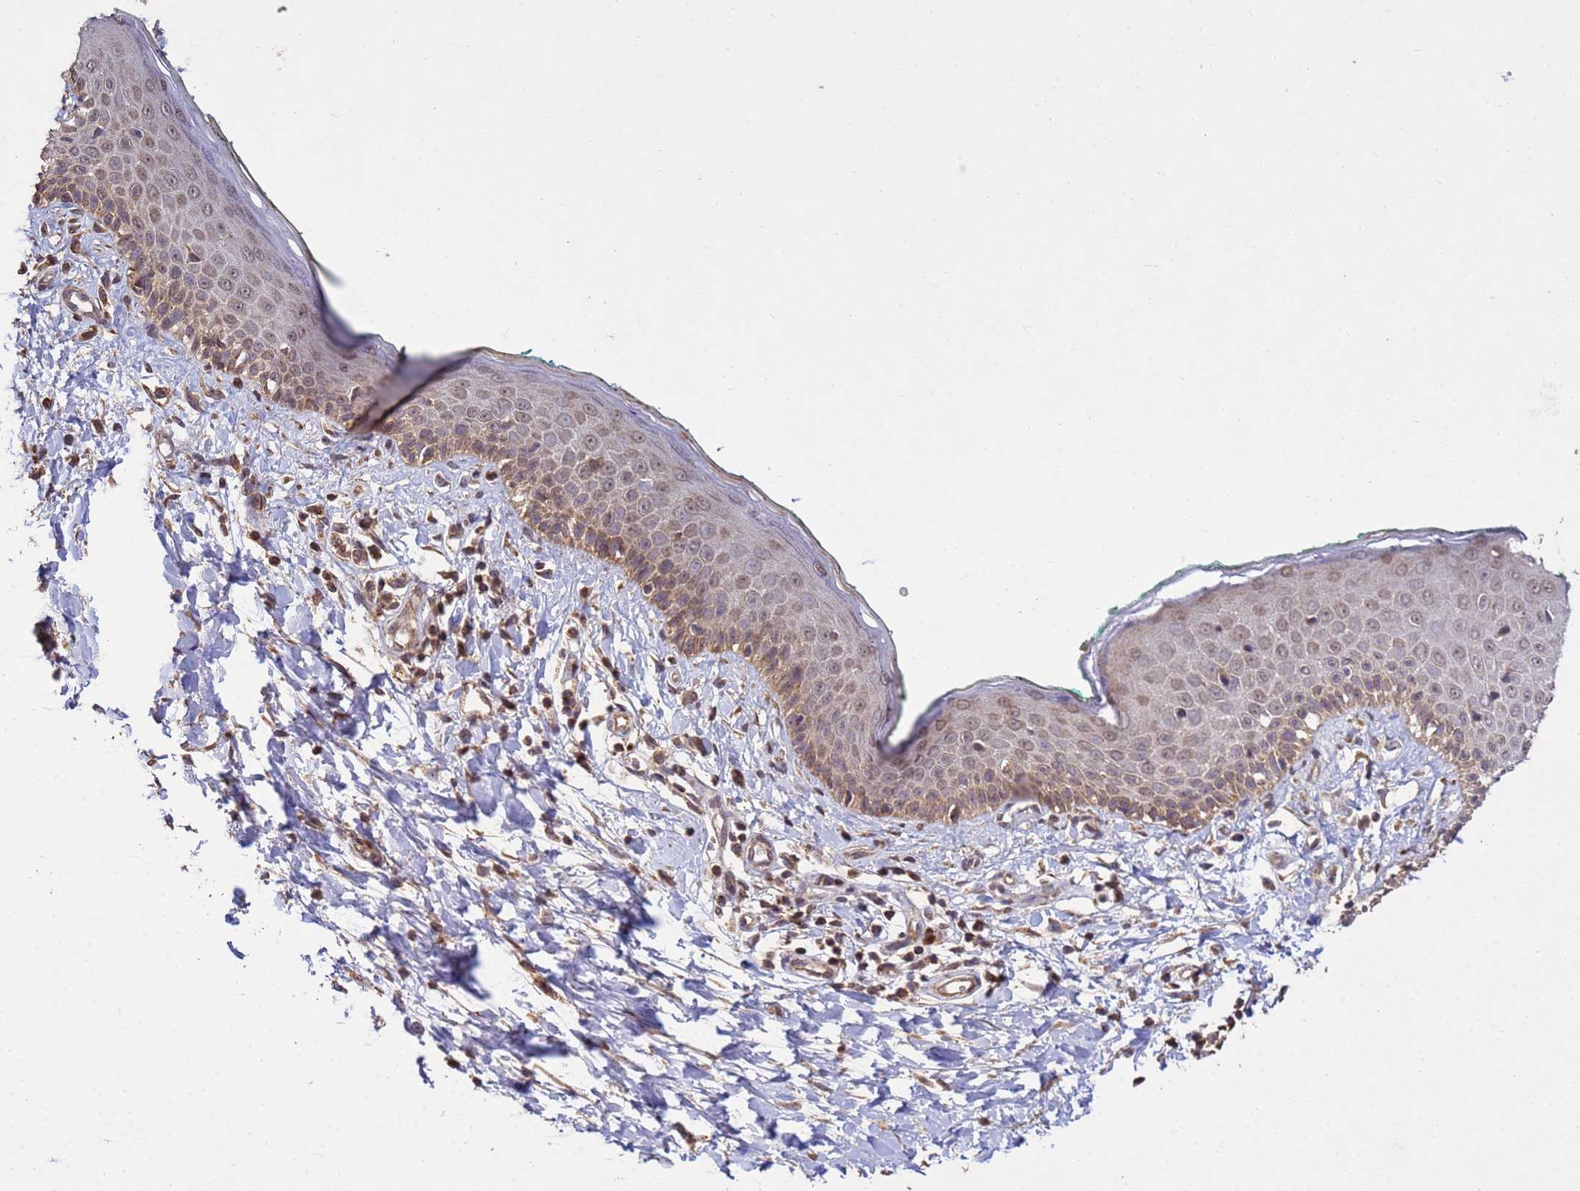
{"staining": {"intensity": "moderate", "quantity": ">75%", "location": "cytoplasmic/membranous"}, "tissue": "skin", "cell_type": "Fibroblasts", "image_type": "normal", "snomed": [{"axis": "morphology", "description": "Normal tissue, NOS"}, {"axis": "morphology", "description": "Malignant melanoma, NOS"}, {"axis": "topography", "description": "Skin"}], "caption": "This photomicrograph reveals IHC staining of benign skin, with medium moderate cytoplasmic/membranous expression in about >75% of fibroblasts.", "gene": "P2RX7", "patient": {"sex": "male", "age": 62}}